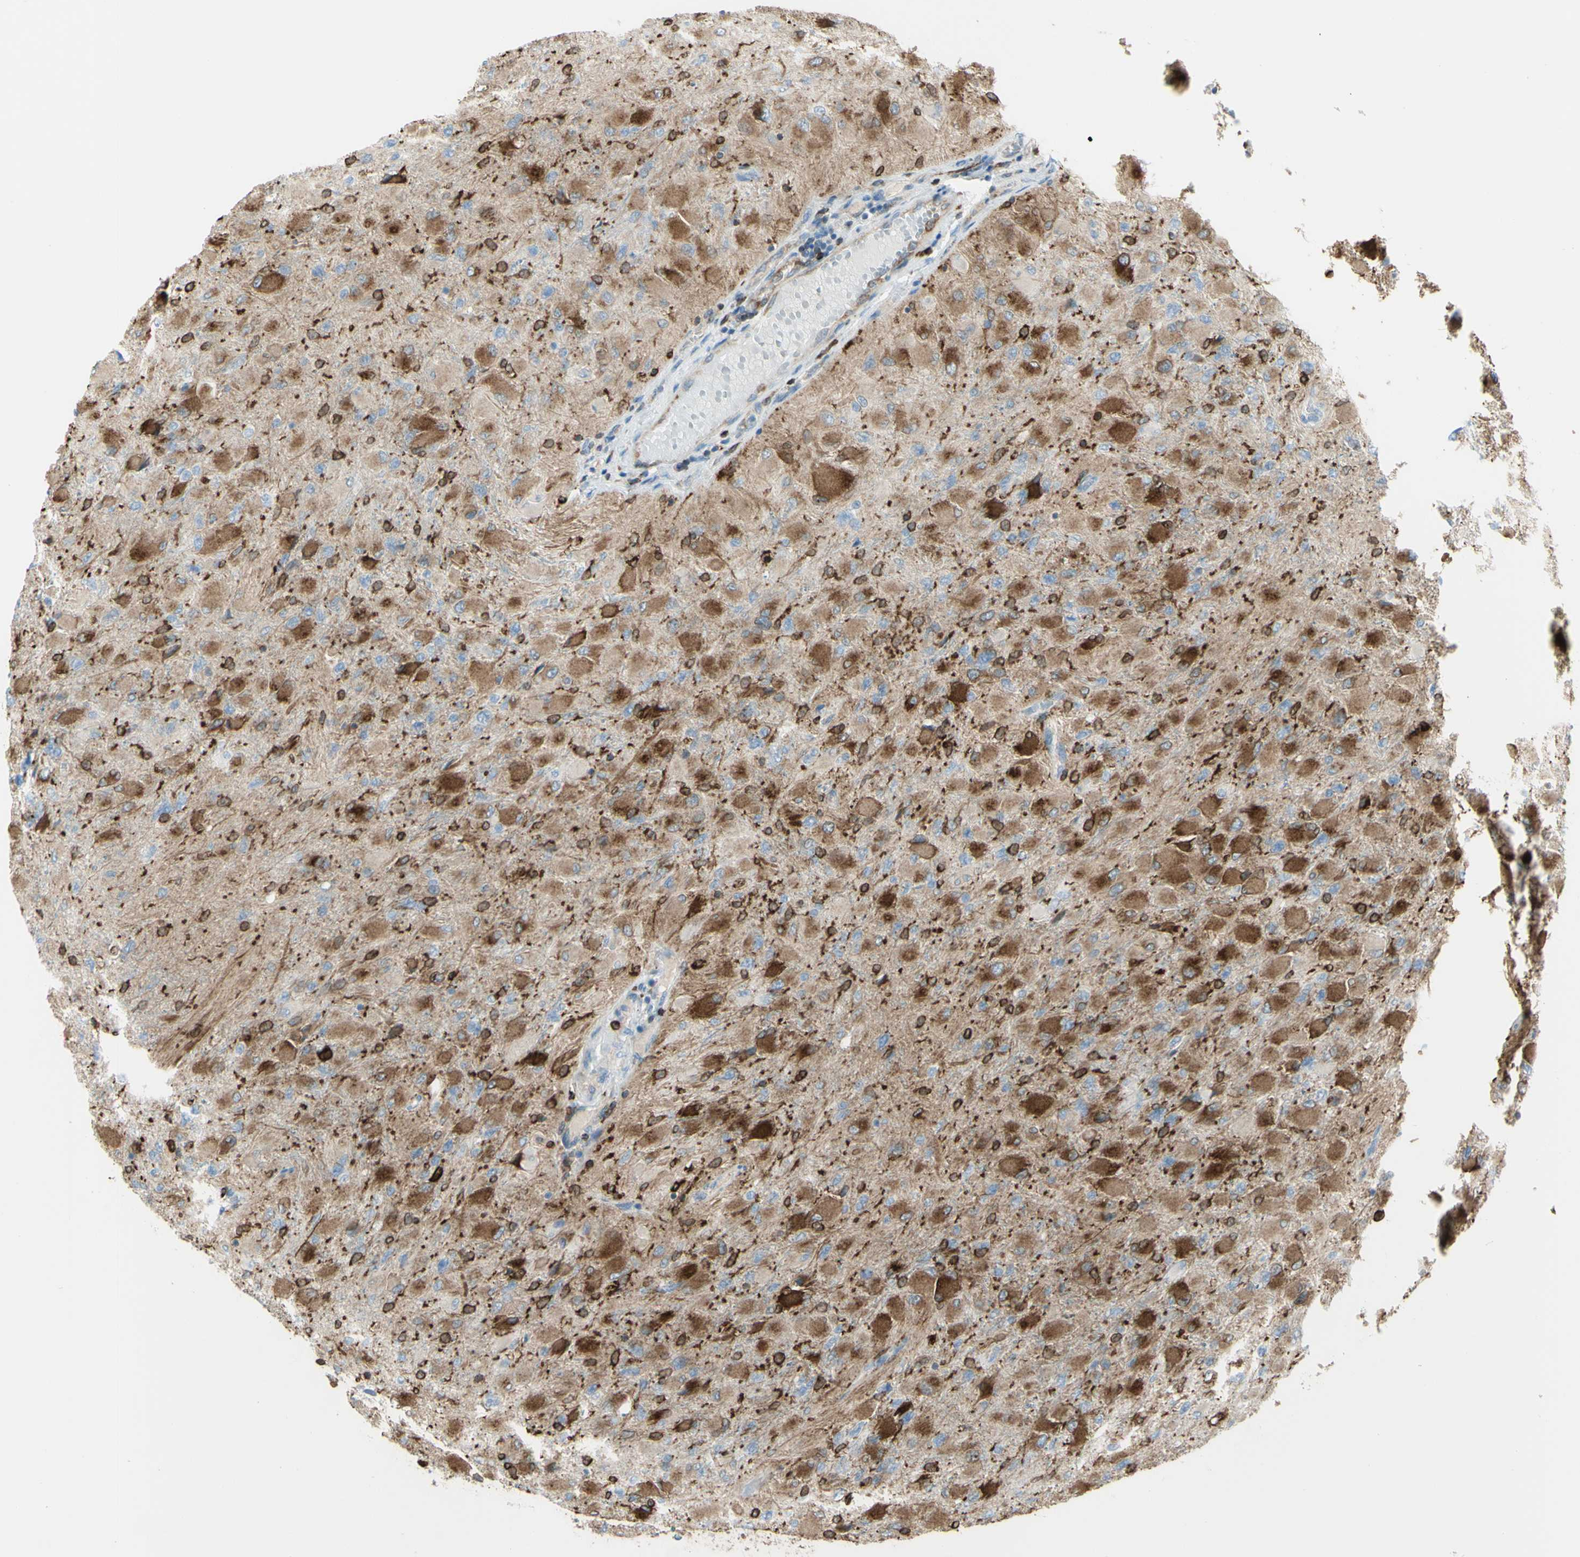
{"staining": {"intensity": "moderate", "quantity": ">75%", "location": "cytoplasmic/membranous"}, "tissue": "glioma", "cell_type": "Tumor cells", "image_type": "cancer", "snomed": [{"axis": "morphology", "description": "Glioma, malignant, High grade"}, {"axis": "topography", "description": "Cerebral cortex"}], "caption": "Glioma stained with DAB immunohistochemistry (IHC) exhibits medium levels of moderate cytoplasmic/membranous positivity in approximately >75% of tumor cells.", "gene": "CD74", "patient": {"sex": "female", "age": 36}}